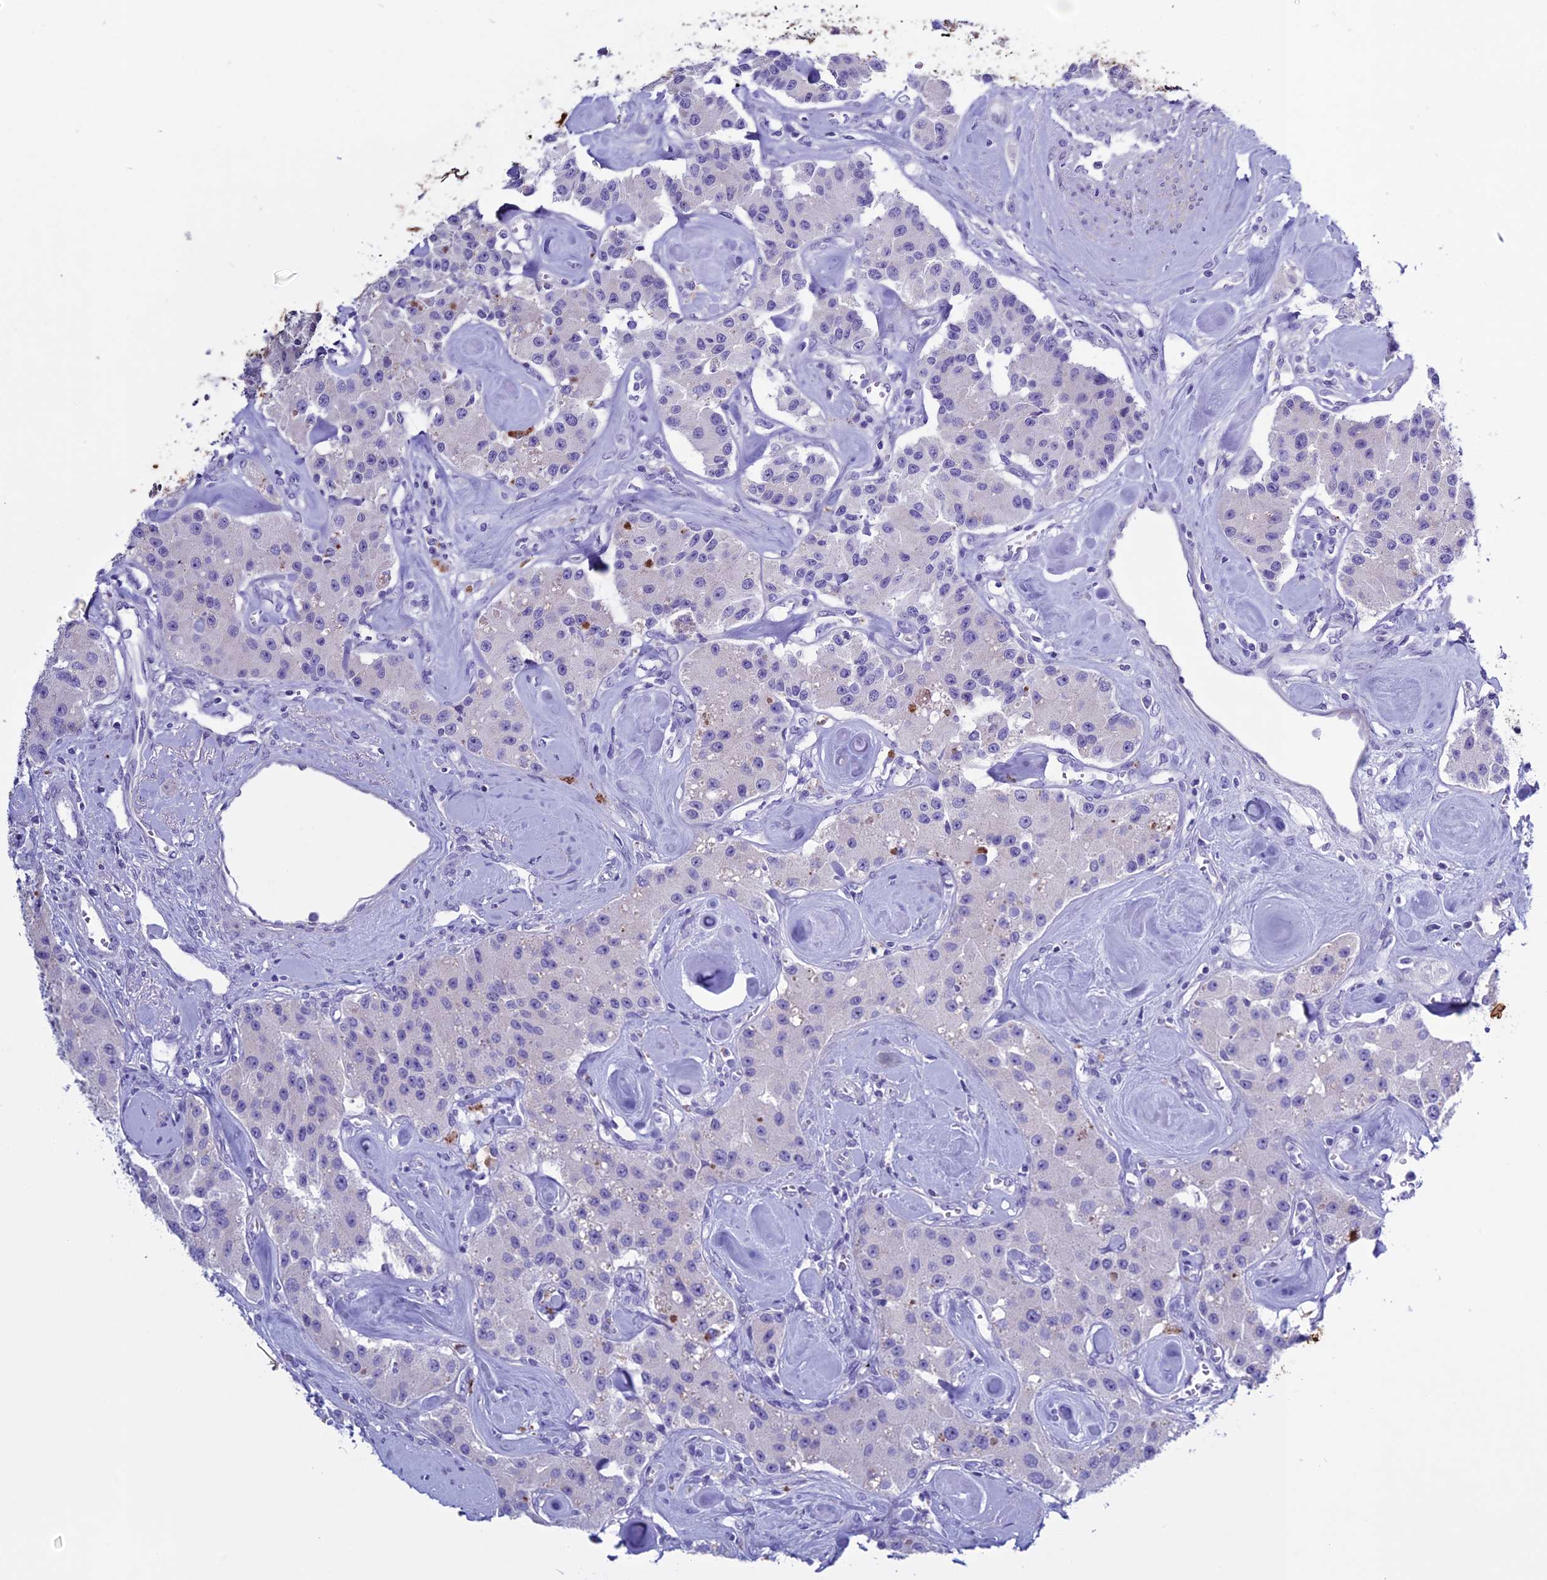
{"staining": {"intensity": "negative", "quantity": "none", "location": "none"}, "tissue": "carcinoid", "cell_type": "Tumor cells", "image_type": "cancer", "snomed": [{"axis": "morphology", "description": "Carcinoid, malignant, NOS"}, {"axis": "topography", "description": "Pancreas"}], "caption": "A high-resolution histopathology image shows IHC staining of carcinoid (malignant), which exhibits no significant staining in tumor cells. (IHC, brightfield microscopy, high magnification).", "gene": "CLEC2L", "patient": {"sex": "male", "age": 41}}